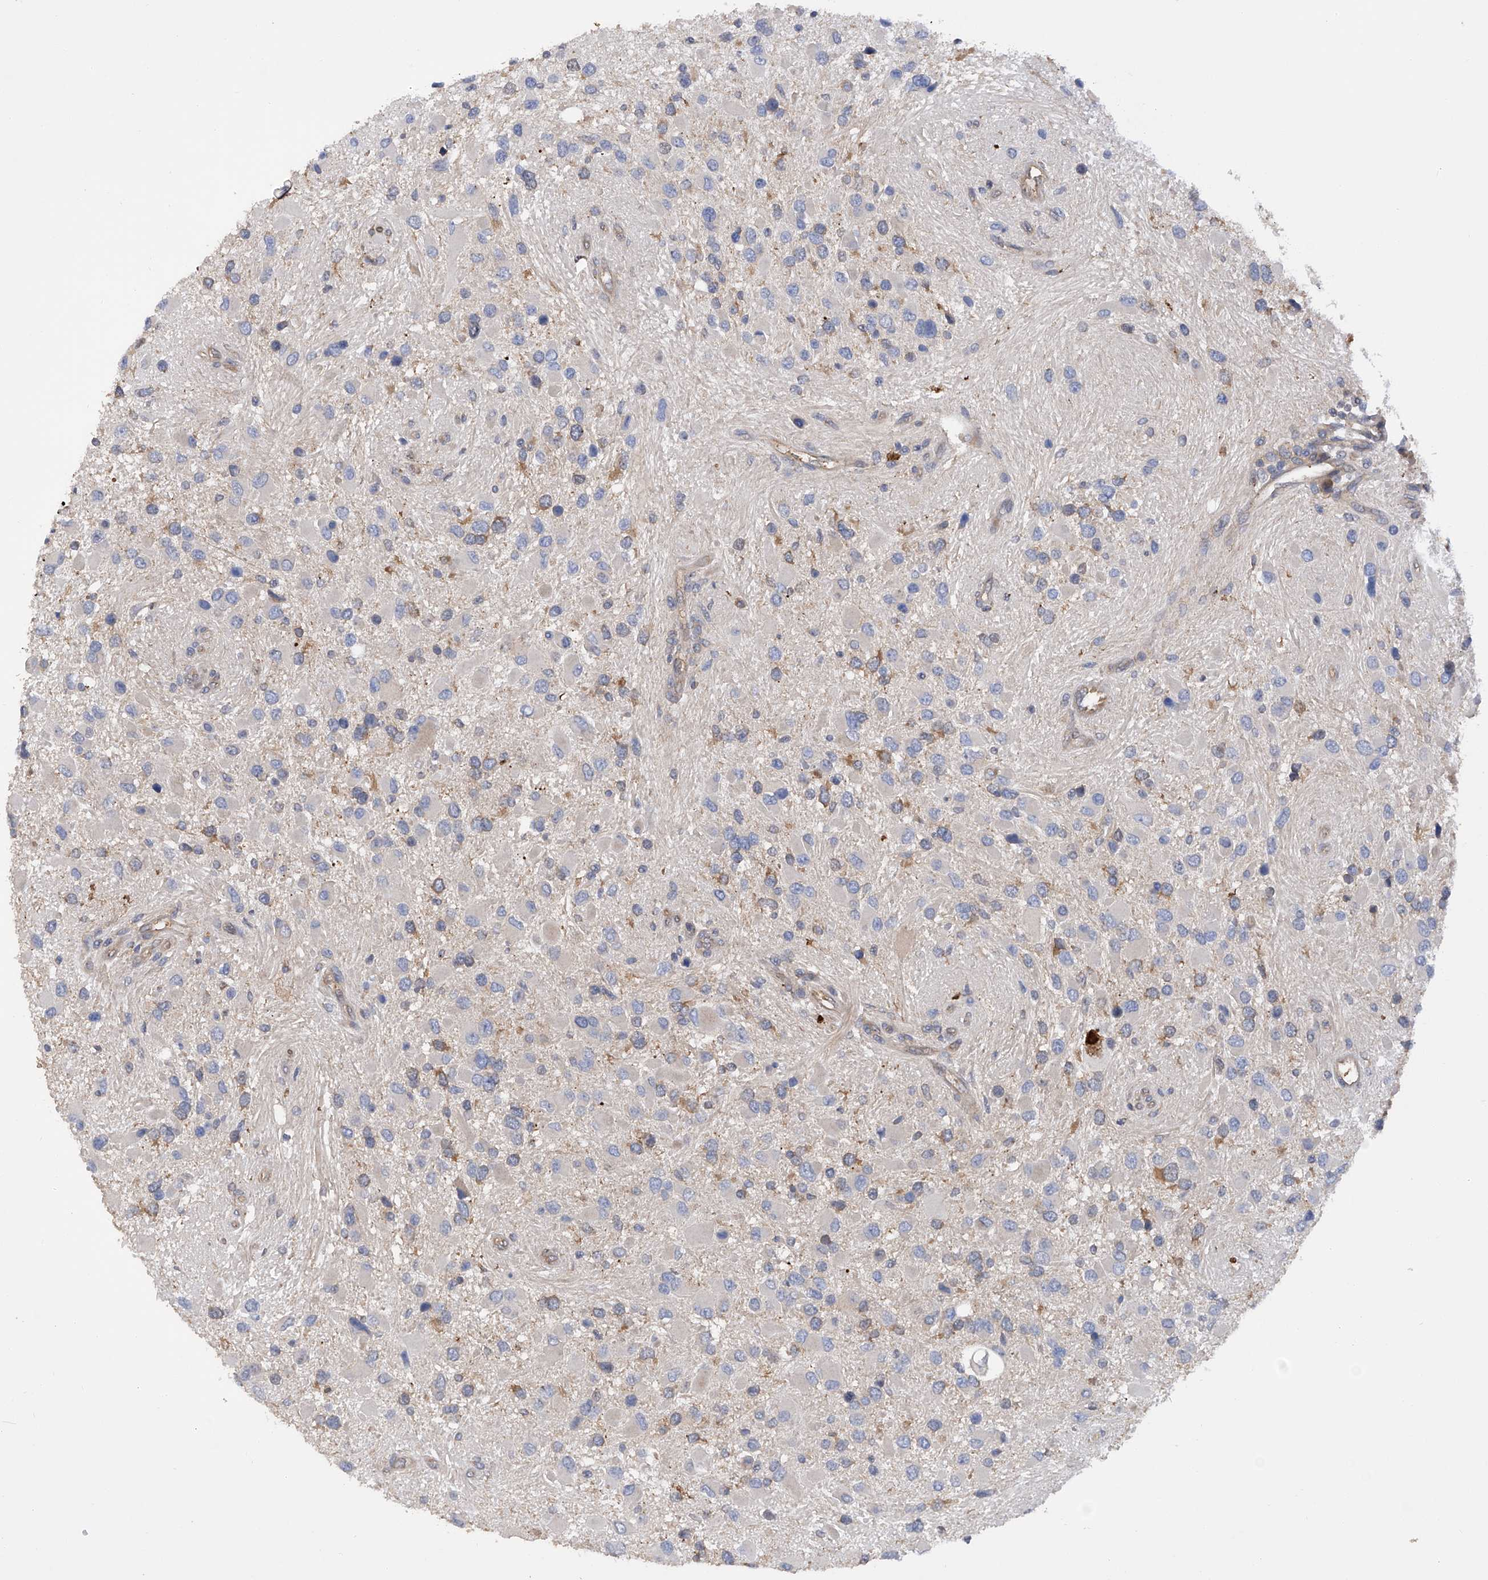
{"staining": {"intensity": "negative", "quantity": "none", "location": "none"}, "tissue": "glioma", "cell_type": "Tumor cells", "image_type": "cancer", "snomed": [{"axis": "morphology", "description": "Glioma, malignant, High grade"}, {"axis": "topography", "description": "Brain"}], "caption": "A micrograph of human high-grade glioma (malignant) is negative for staining in tumor cells. (DAB IHC, high magnification).", "gene": "NUDT17", "patient": {"sex": "male", "age": 53}}